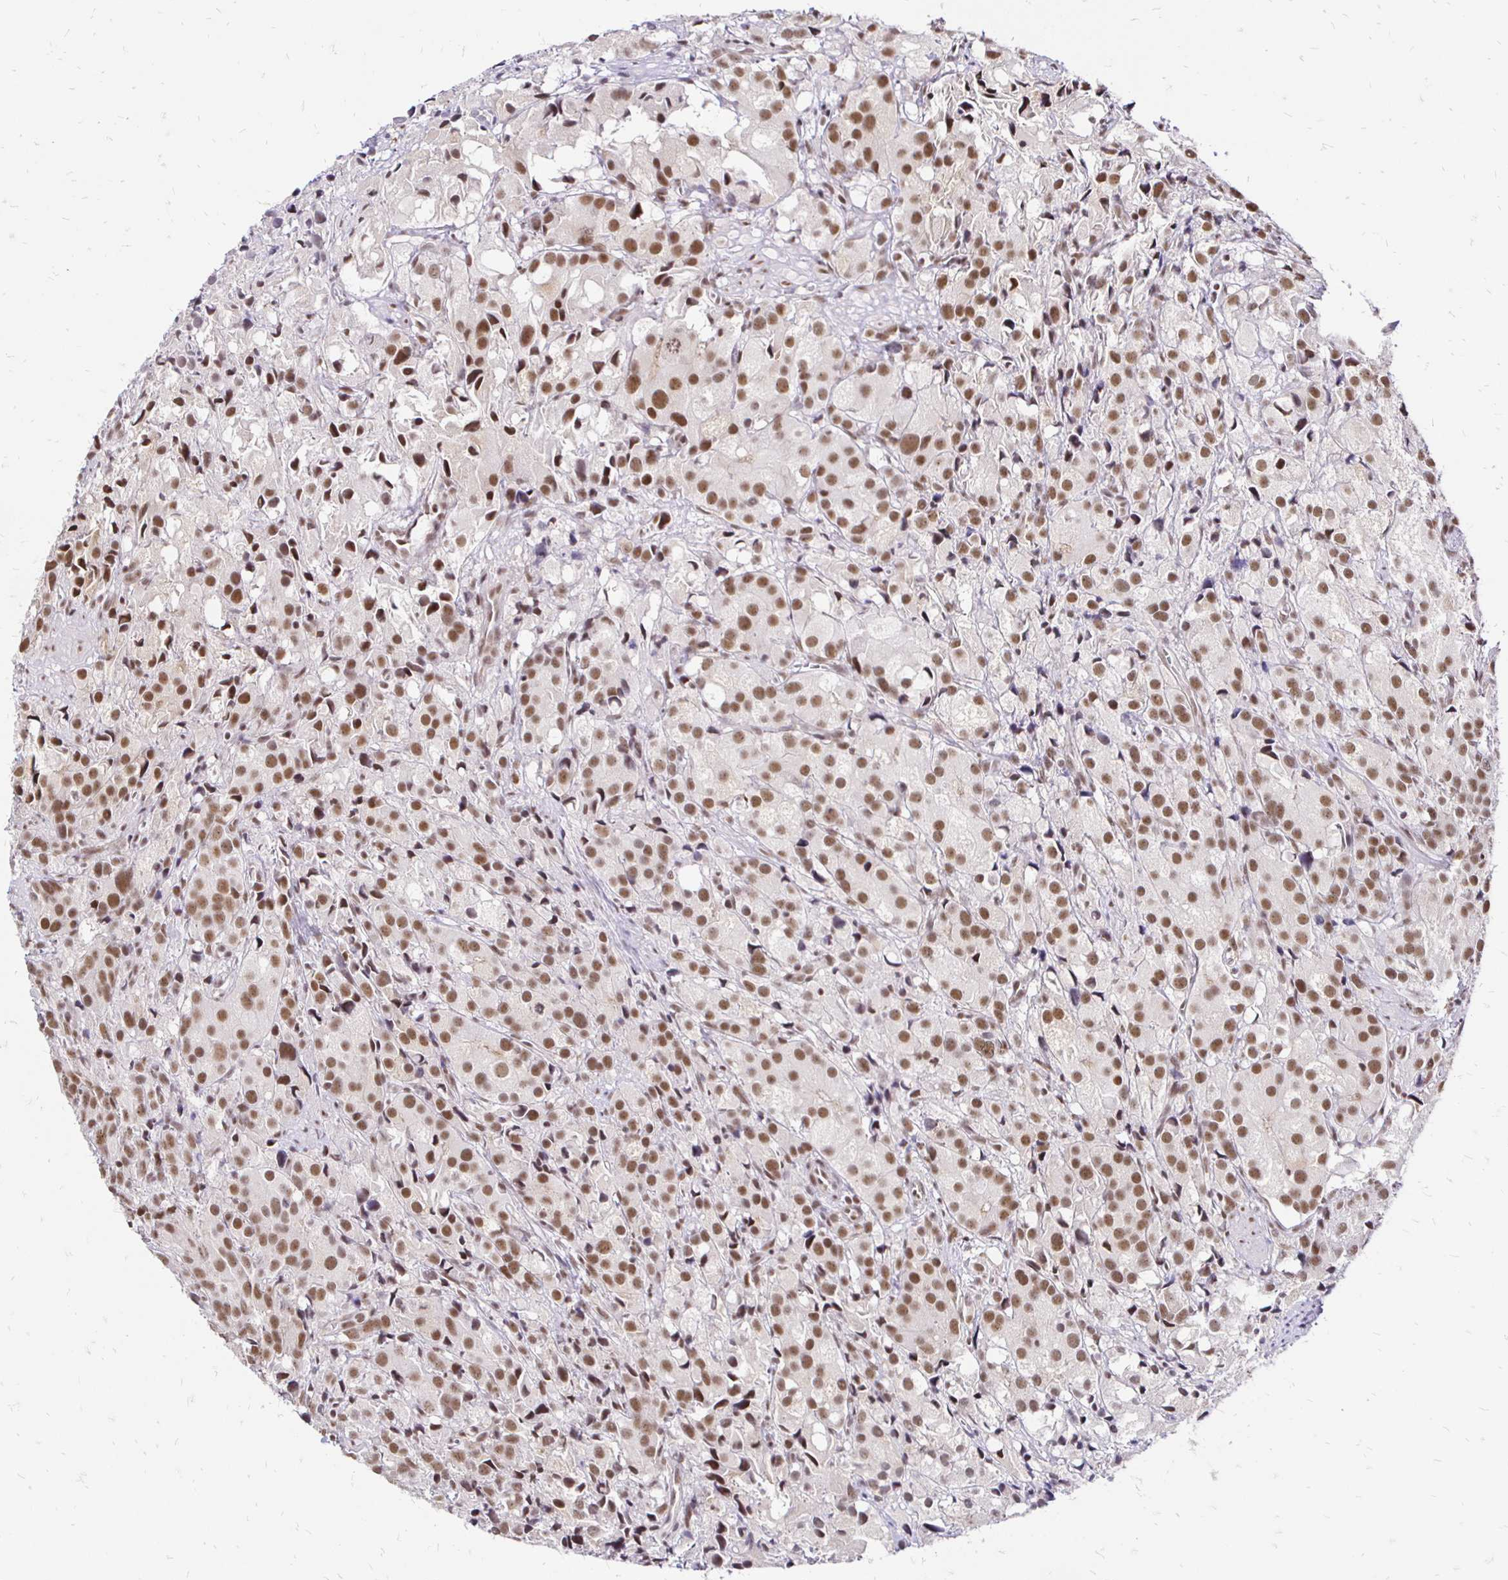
{"staining": {"intensity": "moderate", "quantity": ">75%", "location": "nuclear"}, "tissue": "prostate cancer", "cell_type": "Tumor cells", "image_type": "cancer", "snomed": [{"axis": "morphology", "description": "Adenocarcinoma, High grade"}, {"axis": "topography", "description": "Prostate"}], "caption": "Immunohistochemistry (IHC) (DAB) staining of prostate cancer (adenocarcinoma (high-grade)) demonstrates moderate nuclear protein positivity in approximately >75% of tumor cells.", "gene": "SIN3A", "patient": {"sex": "male", "age": 86}}